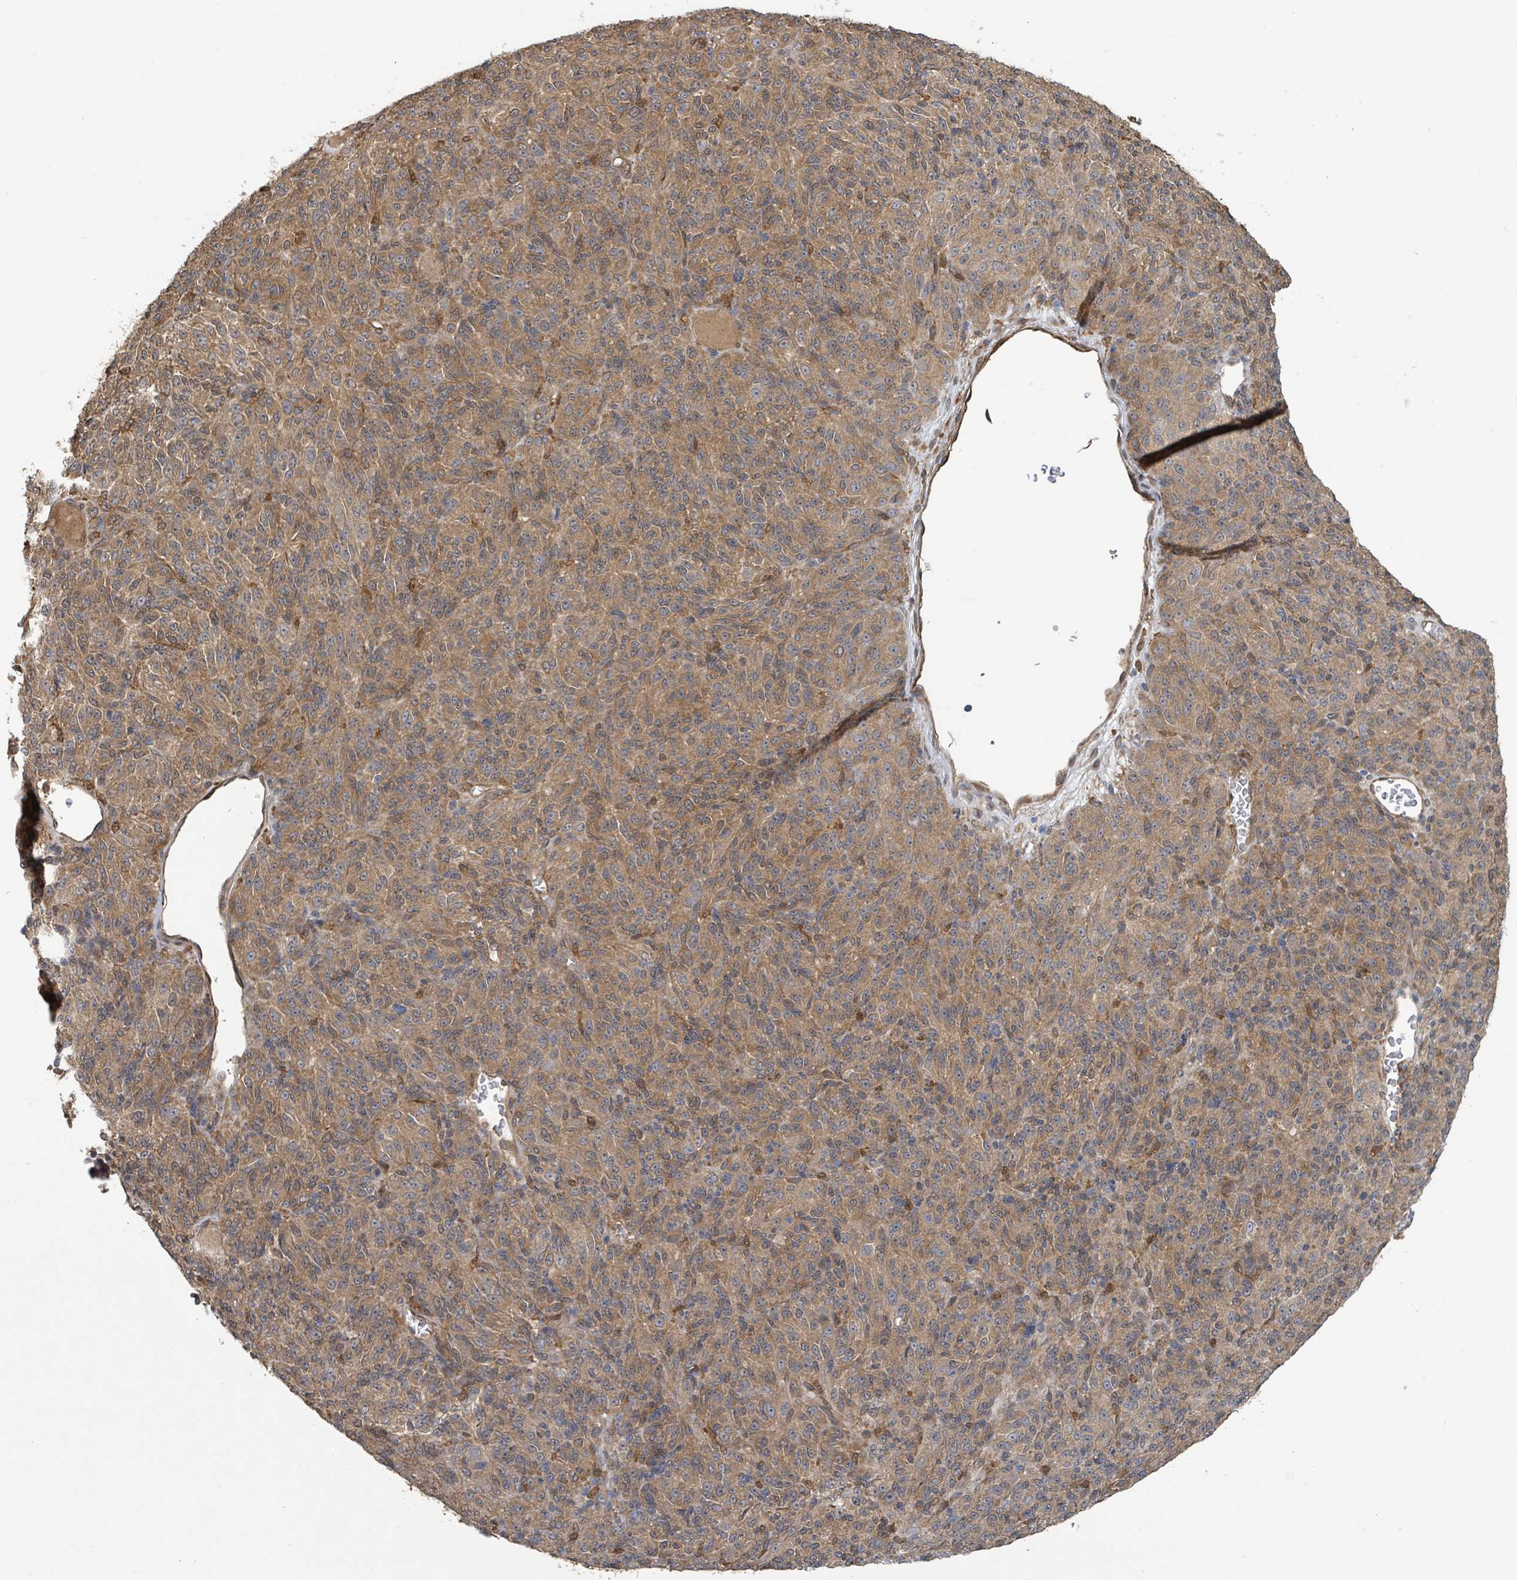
{"staining": {"intensity": "moderate", "quantity": ">75%", "location": "cytoplasmic/membranous"}, "tissue": "melanoma", "cell_type": "Tumor cells", "image_type": "cancer", "snomed": [{"axis": "morphology", "description": "Malignant melanoma, Metastatic site"}, {"axis": "topography", "description": "Brain"}], "caption": "An immunohistochemistry image of neoplastic tissue is shown. Protein staining in brown labels moderate cytoplasmic/membranous positivity in malignant melanoma (metastatic site) within tumor cells.", "gene": "ARPIN", "patient": {"sex": "female", "age": 56}}